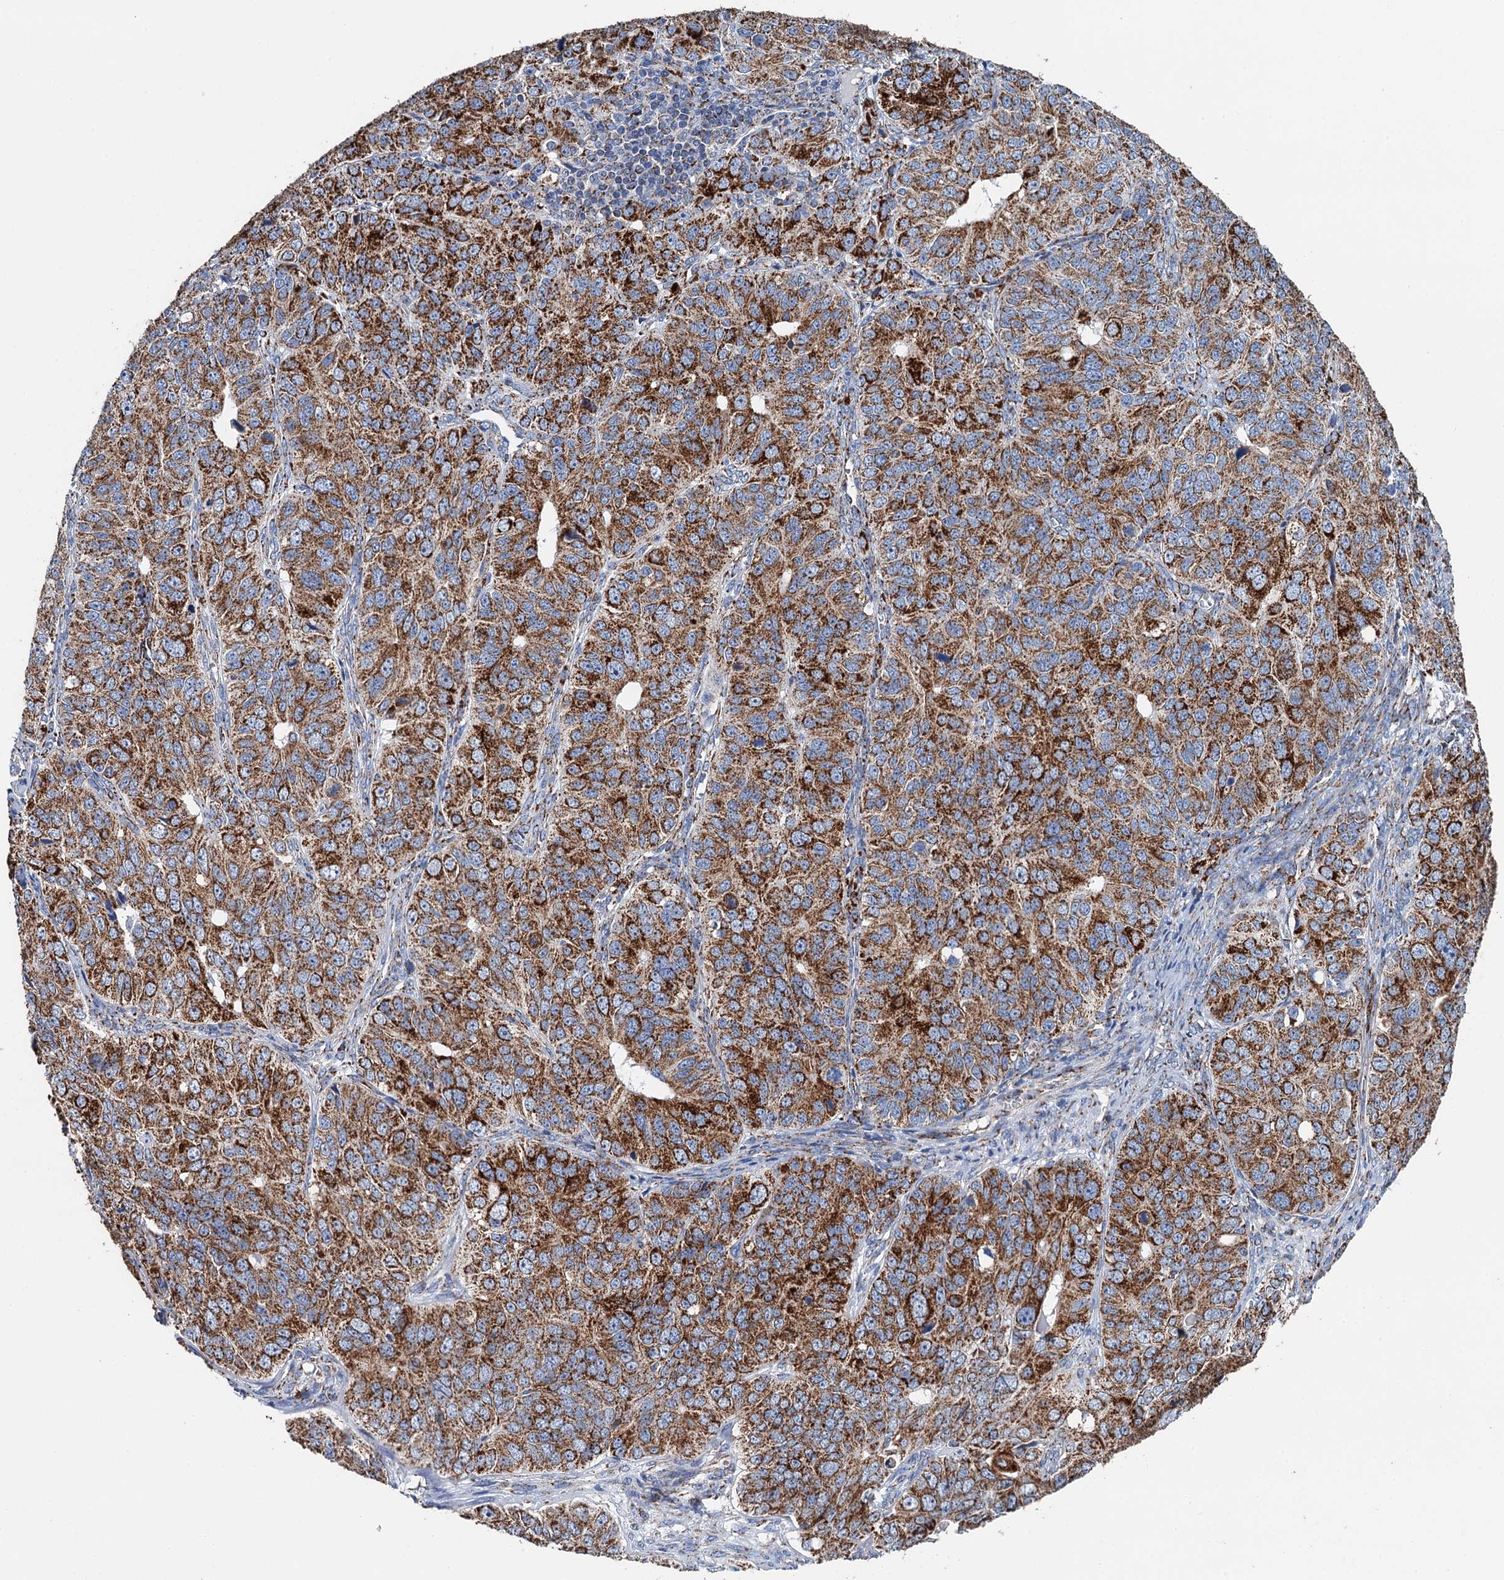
{"staining": {"intensity": "strong", "quantity": ">75%", "location": "cytoplasmic/membranous"}, "tissue": "ovarian cancer", "cell_type": "Tumor cells", "image_type": "cancer", "snomed": [{"axis": "morphology", "description": "Carcinoma, endometroid"}, {"axis": "topography", "description": "Ovary"}], "caption": "Immunohistochemistry (IHC) of human ovarian cancer exhibits high levels of strong cytoplasmic/membranous expression in about >75% of tumor cells.", "gene": "IVD", "patient": {"sex": "female", "age": 51}}